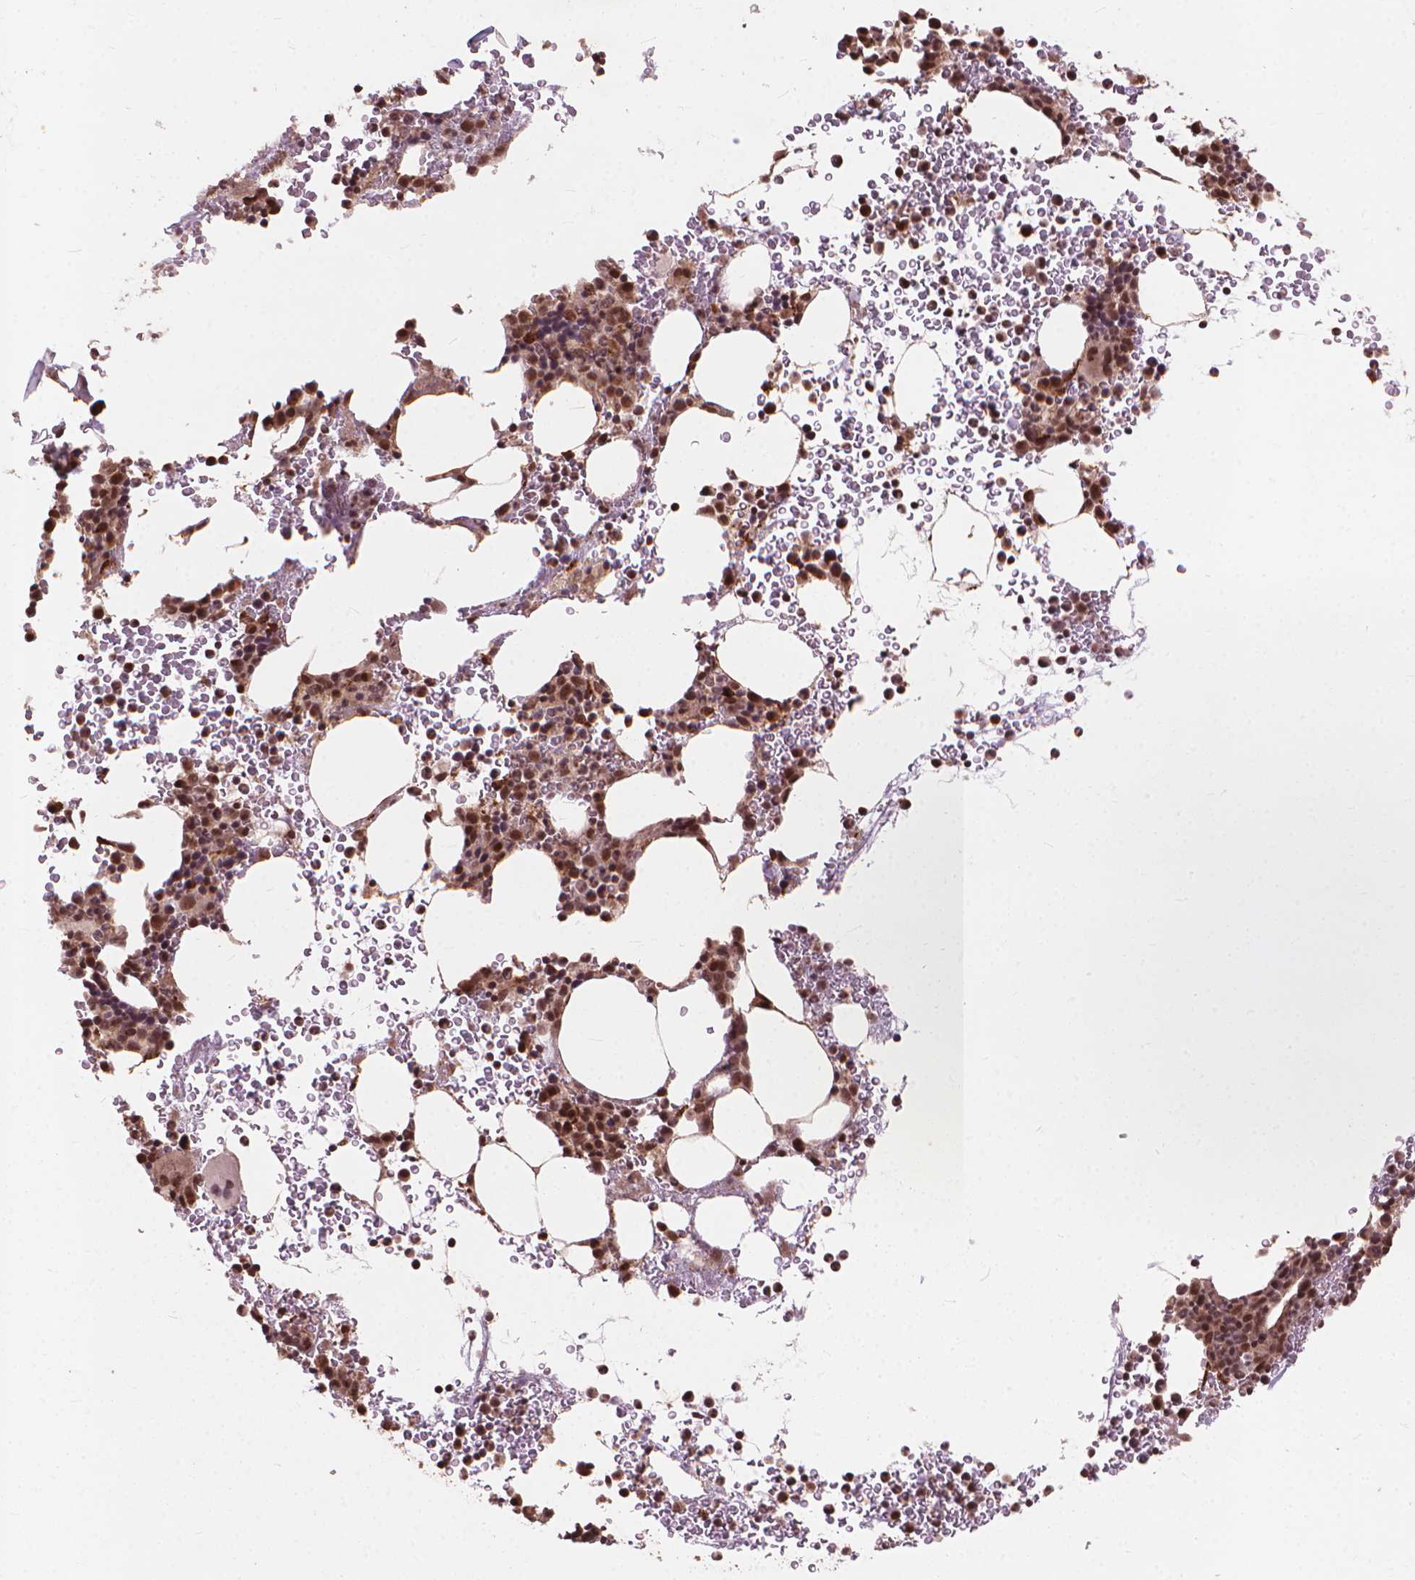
{"staining": {"intensity": "moderate", "quantity": ">75%", "location": "nuclear"}, "tissue": "bone marrow", "cell_type": "Hematopoietic cells", "image_type": "normal", "snomed": [{"axis": "morphology", "description": "Normal tissue, NOS"}, {"axis": "topography", "description": "Bone marrow"}], "caption": "Moderate nuclear expression is appreciated in about >75% of hematopoietic cells in normal bone marrow.", "gene": "SSU72", "patient": {"sex": "female", "age": 56}}